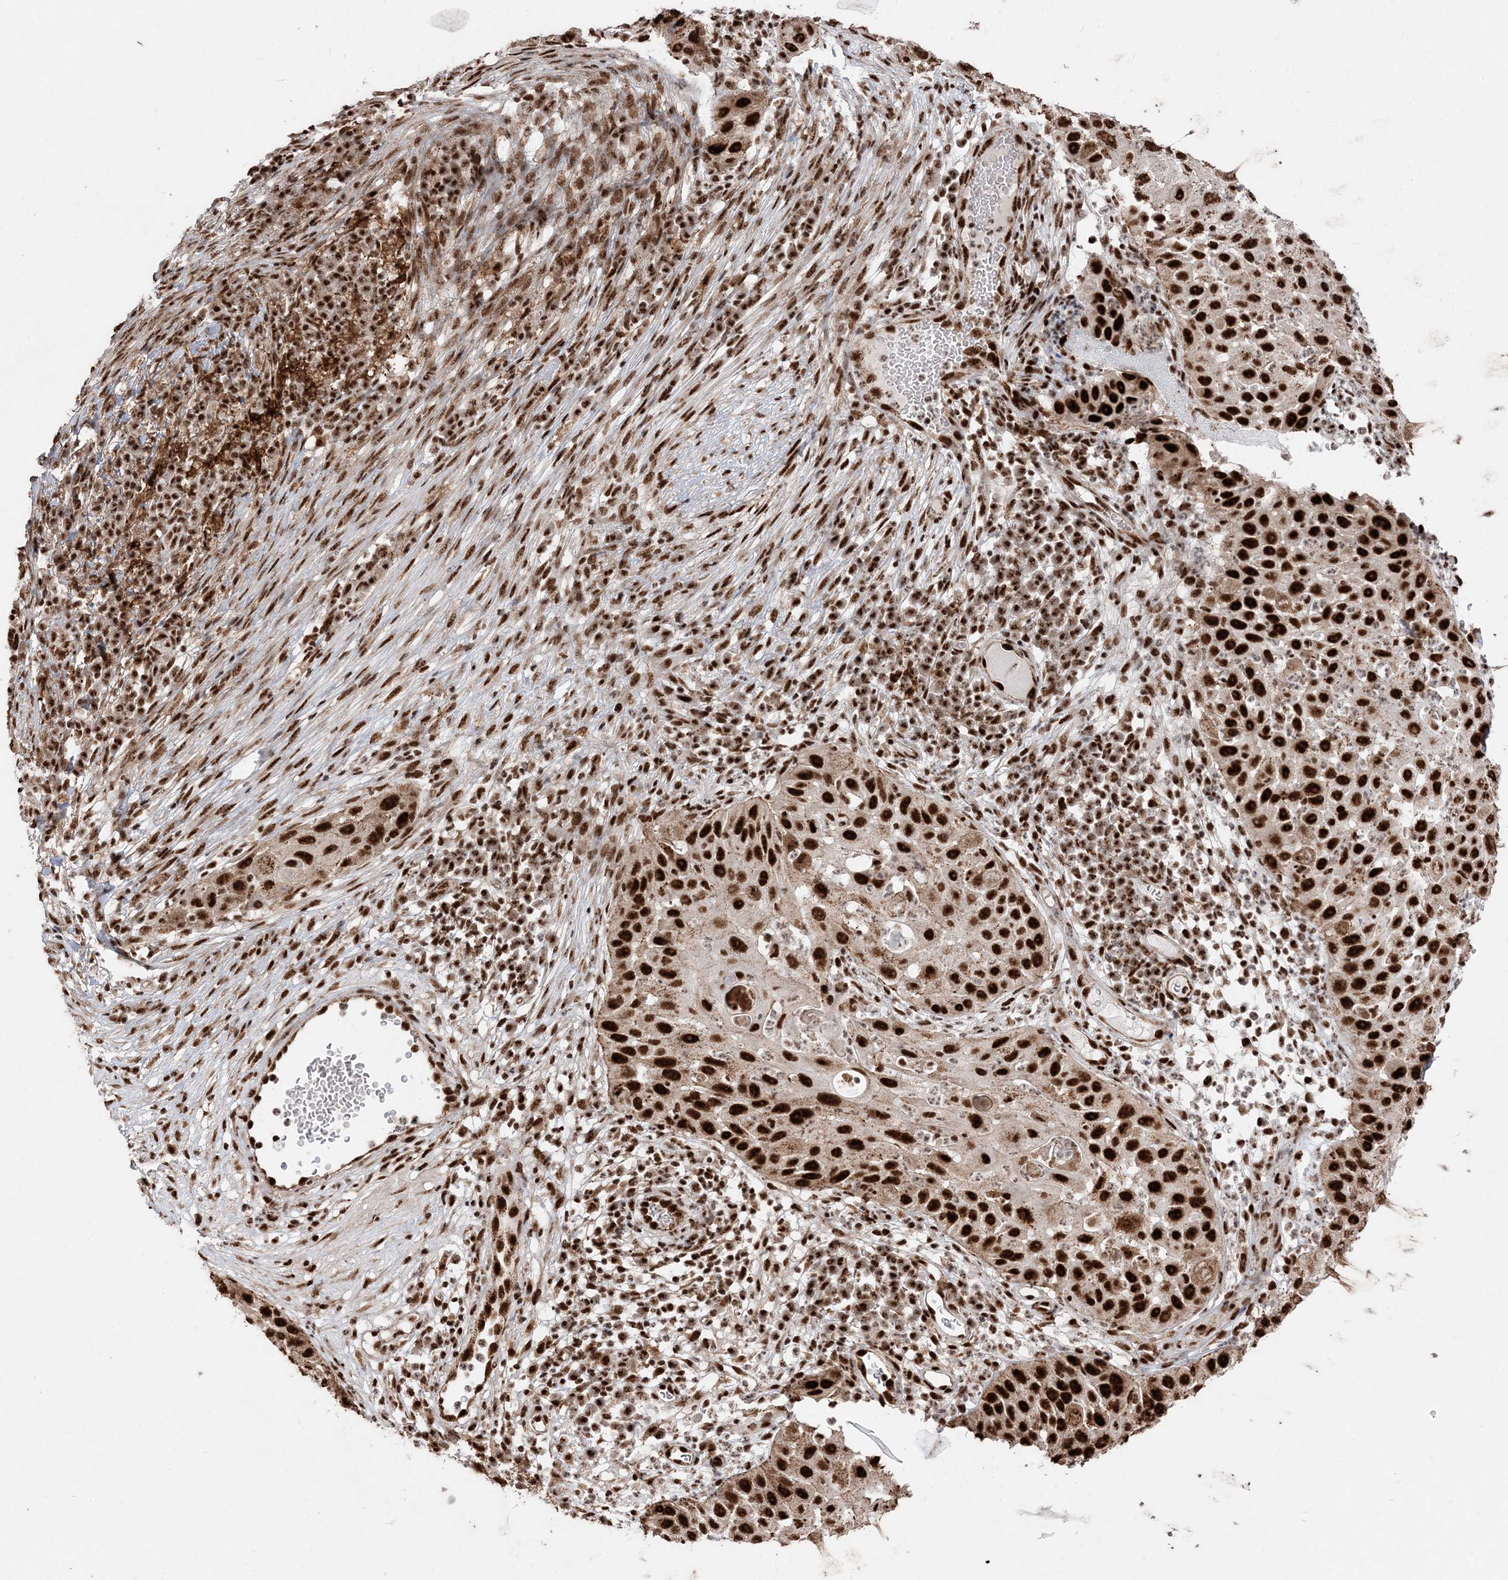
{"staining": {"intensity": "strong", "quantity": ">75%", "location": "nuclear"}, "tissue": "skin cancer", "cell_type": "Tumor cells", "image_type": "cancer", "snomed": [{"axis": "morphology", "description": "Squamous cell carcinoma, NOS"}, {"axis": "topography", "description": "Skin"}], "caption": "Protein expression analysis of squamous cell carcinoma (skin) exhibits strong nuclear staining in approximately >75% of tumor cells. The protein of interest is stained brown, and the nuclei are stained in blue (DAB (3,3'-diaminobenzidine) IHC with brightfield microscopy, high magnification).", "gene": "RBM17", "patient": {"sex": "female", "age": 44}}